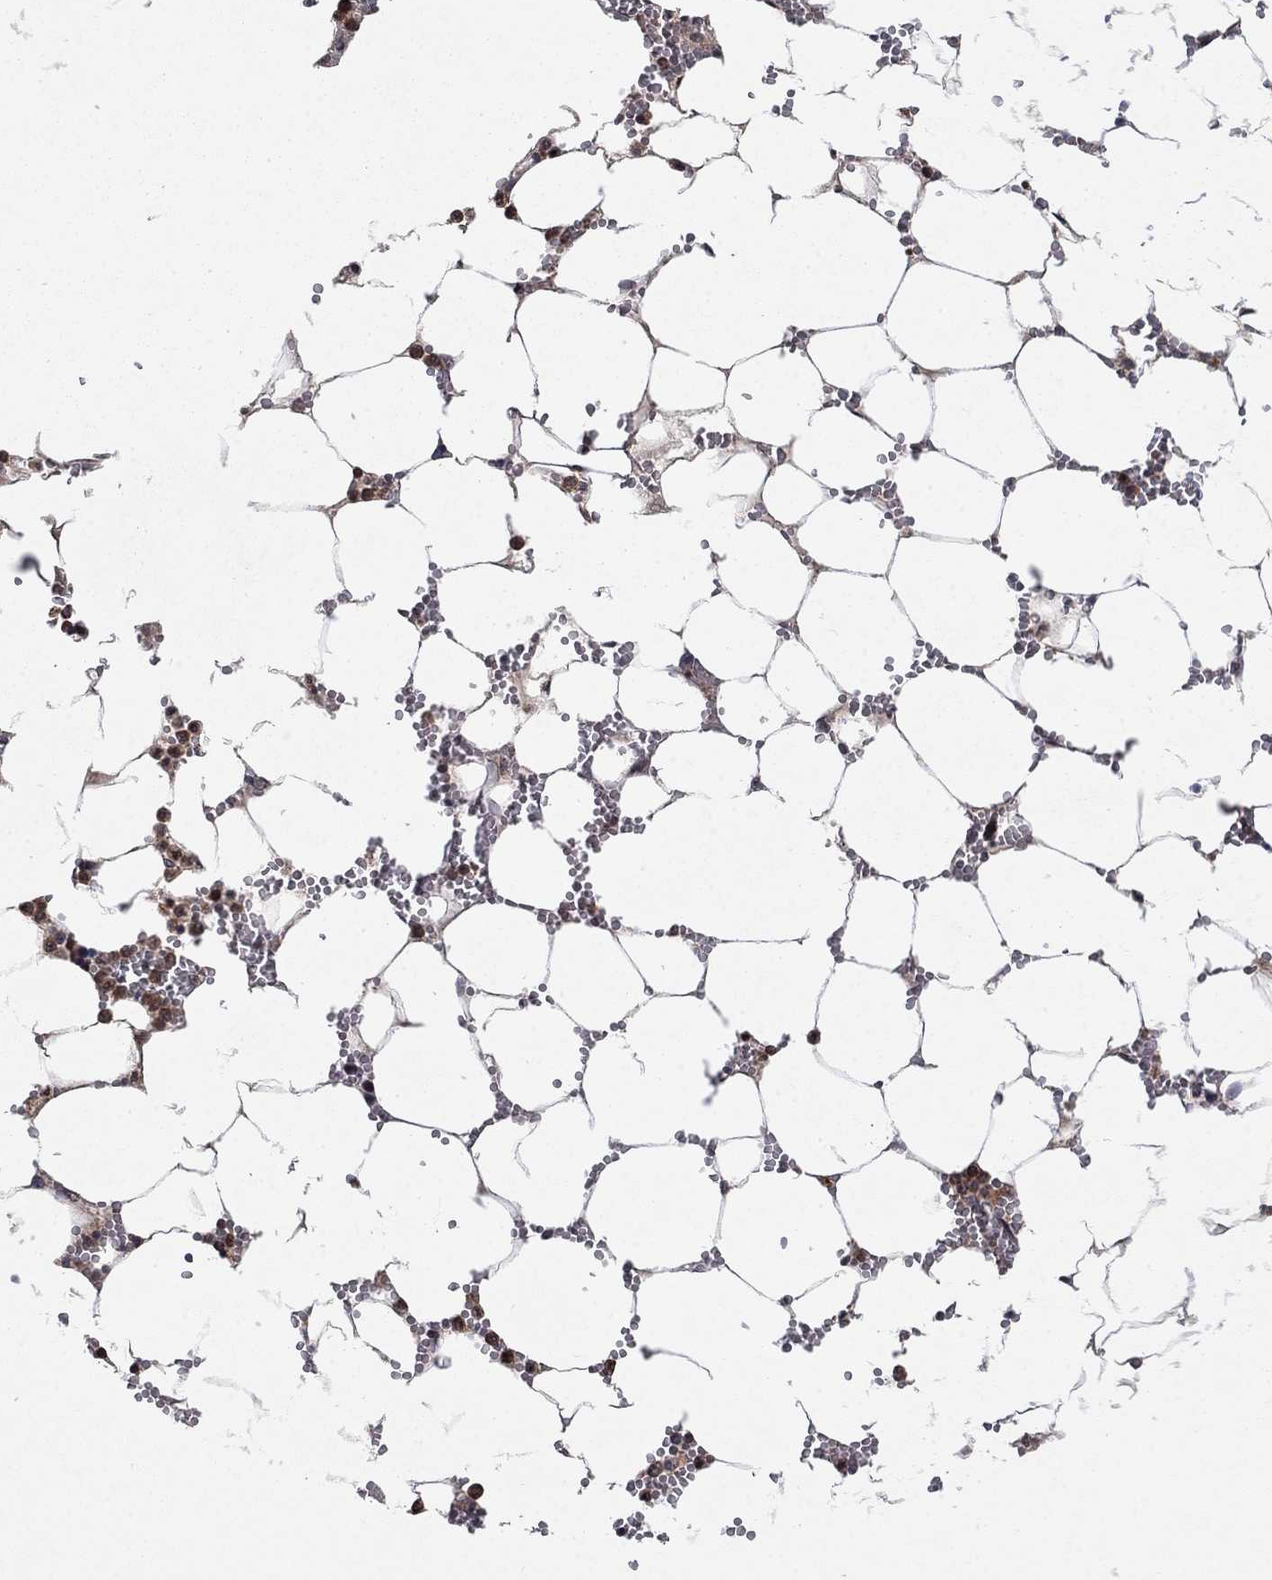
{"staining": {"intensity": "weak", "quantity": "25%-75%", "location": "cytoplasmic/membranous"}, "tissue": "bone marrow", "cell_type": "Hematopoietic cells", "image_type": "normal", "snomed": [{"axis": "morphology", "description": "Normal tissue, NOS"}, {"axis": "topography", "description": "Bone marrow"}], "caption": "Approximately 25%-75% of hematopoietic cells in unremarkable human bone marrow display weak cytoplasmic/membranous protein staining as visualized by brown immunohistochemical staining.", "gene": "CCDC66", "patient": {"sex": "female", "age": 64}}